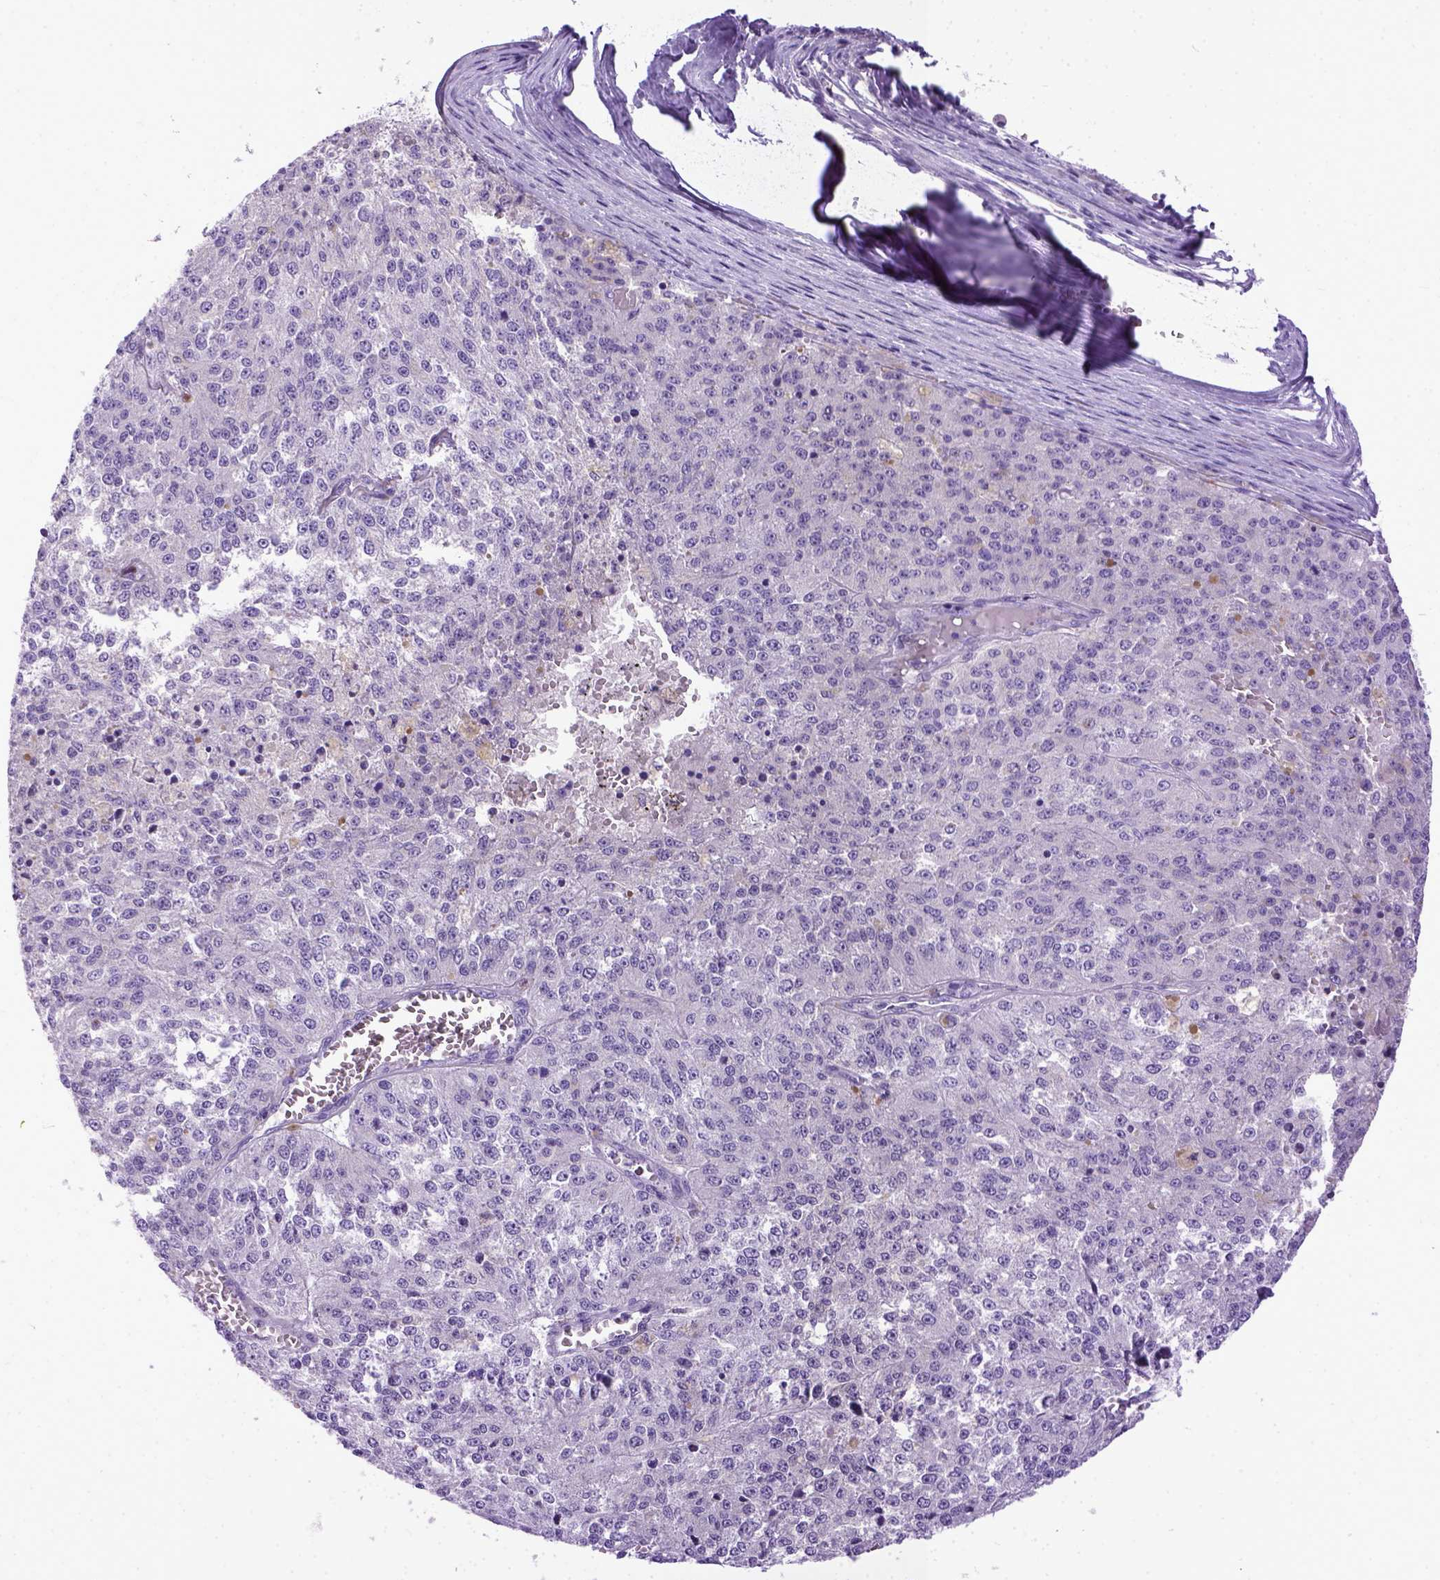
{"staining": {"intensity": "negative", "quantity": "none", "location": "none"}, "tissue": "melanoma", "cell_type": "Tumor cells", "image_type": "cancer", "snomed": [{"axis": "morphology", "description": "Malignant melanoma, Metastatic site"}, {"axis": "topography", "description": "Lymph node"}], "caption": "DAB (3,3'-diaminobenzidine) immunohistochemical staining of human melanoma shows no significant expression in tumor cells.", "gene": "PPL", "patient": {"sex": "female", "age": 64}}